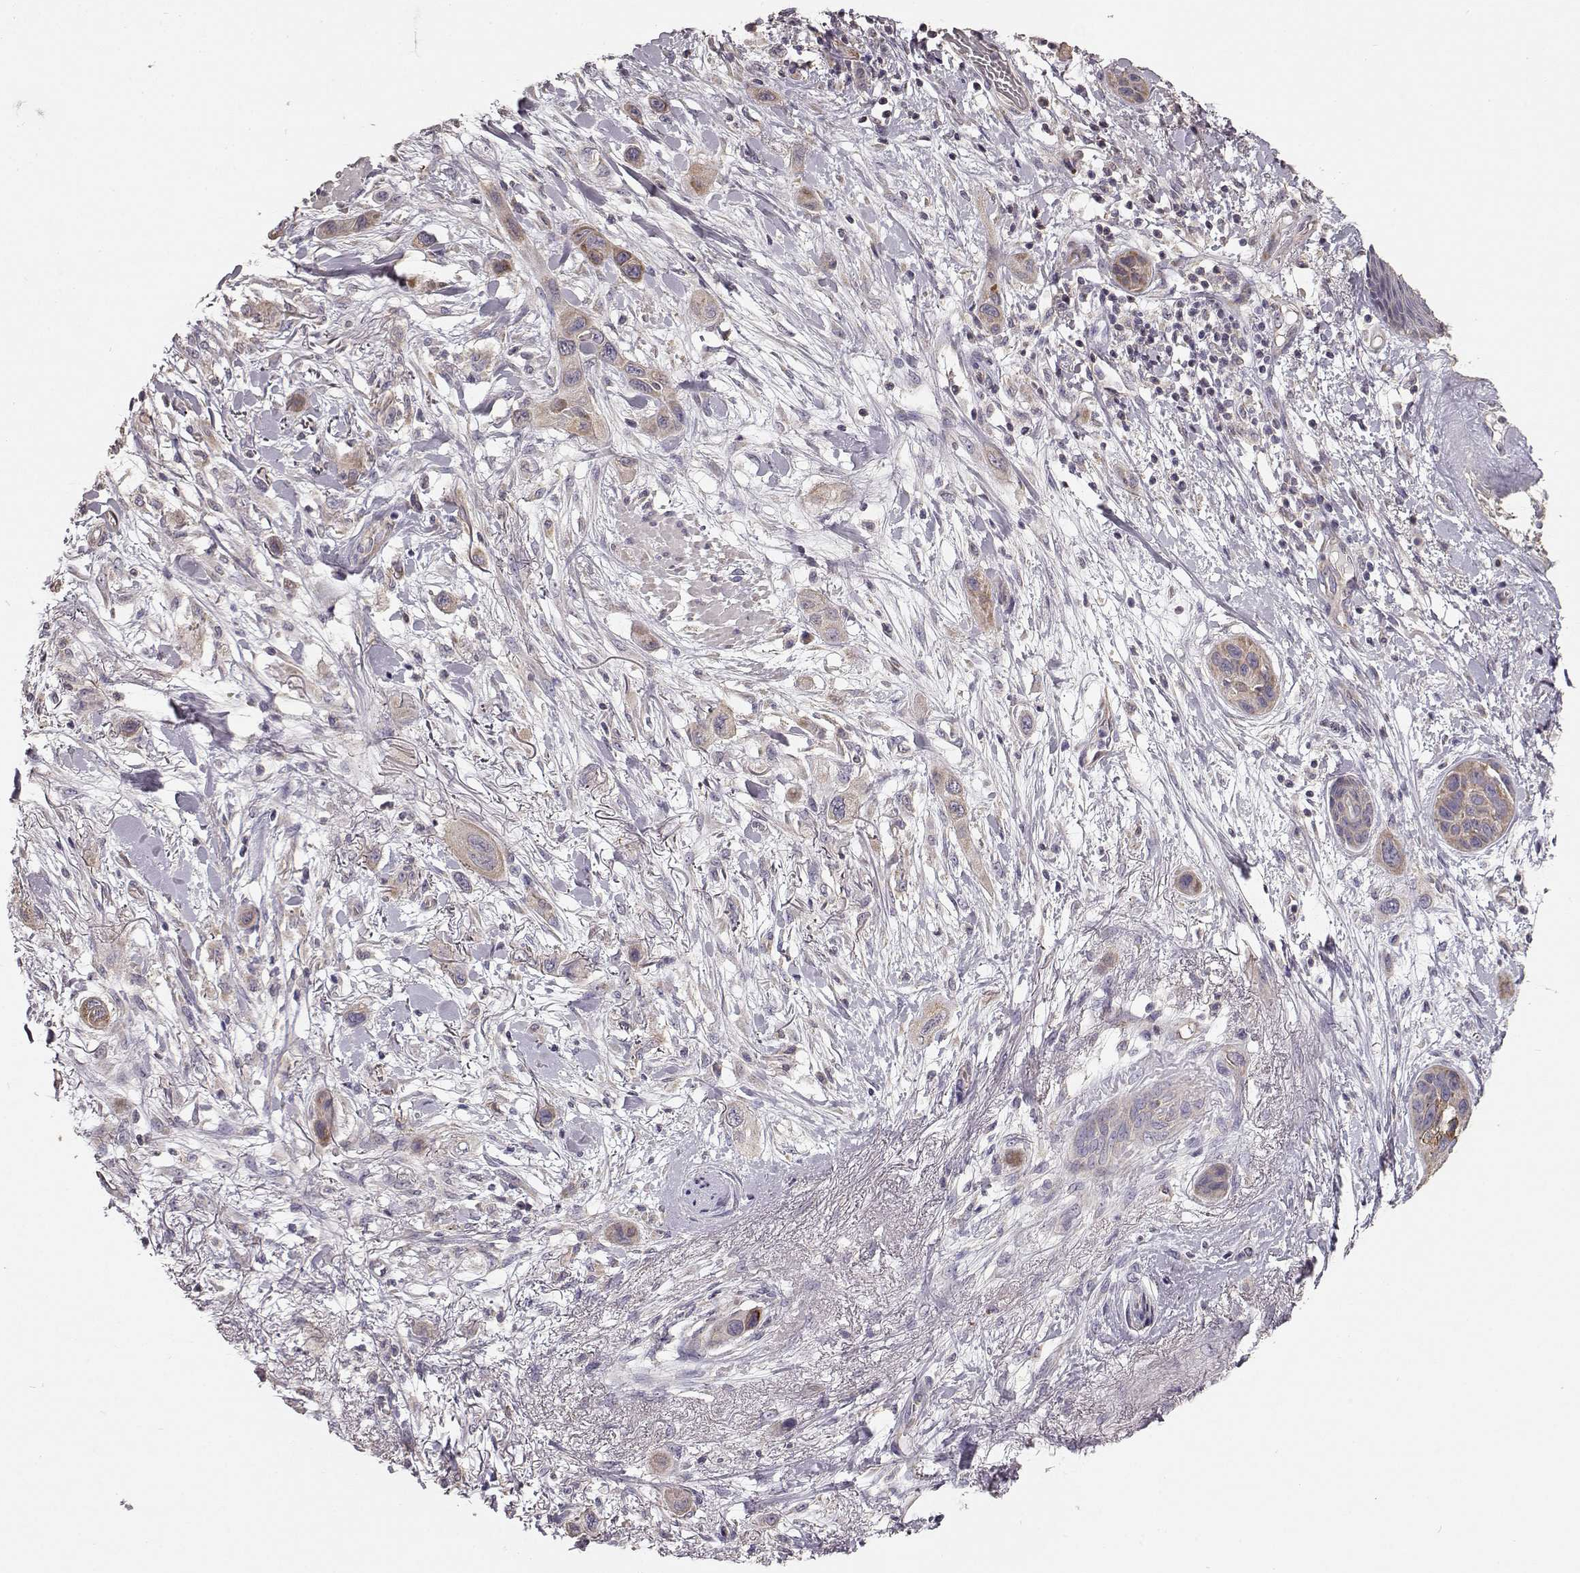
{"staining": {"intensity": "weak", "quantity": ">75%", "location": "cytoplasmic/membranous"}, "tissue": "skin cancer", "cell_type": "Tumor cells", "image_type": "cancer", "snomed": [{"axis": "morphology", "description": "Squamous cell carcinoma, NOS"}, {"axis": "topography", "description": "Skin"}], "caption": "IHC staining of skin cancer, which shows low levels of weak cytoplasmic/membranous positivity in about >75% of tumor cells indicating weak cytoplasmic/membranous protein staining. The staining was performed using DAB (3,3'-diaminobenzidine) (brown) for protein detection and nuclei were counterstained in hematoxylin (blue).", "gene": "ERBB3", "patient": {"sex": "male", "age": 79}}